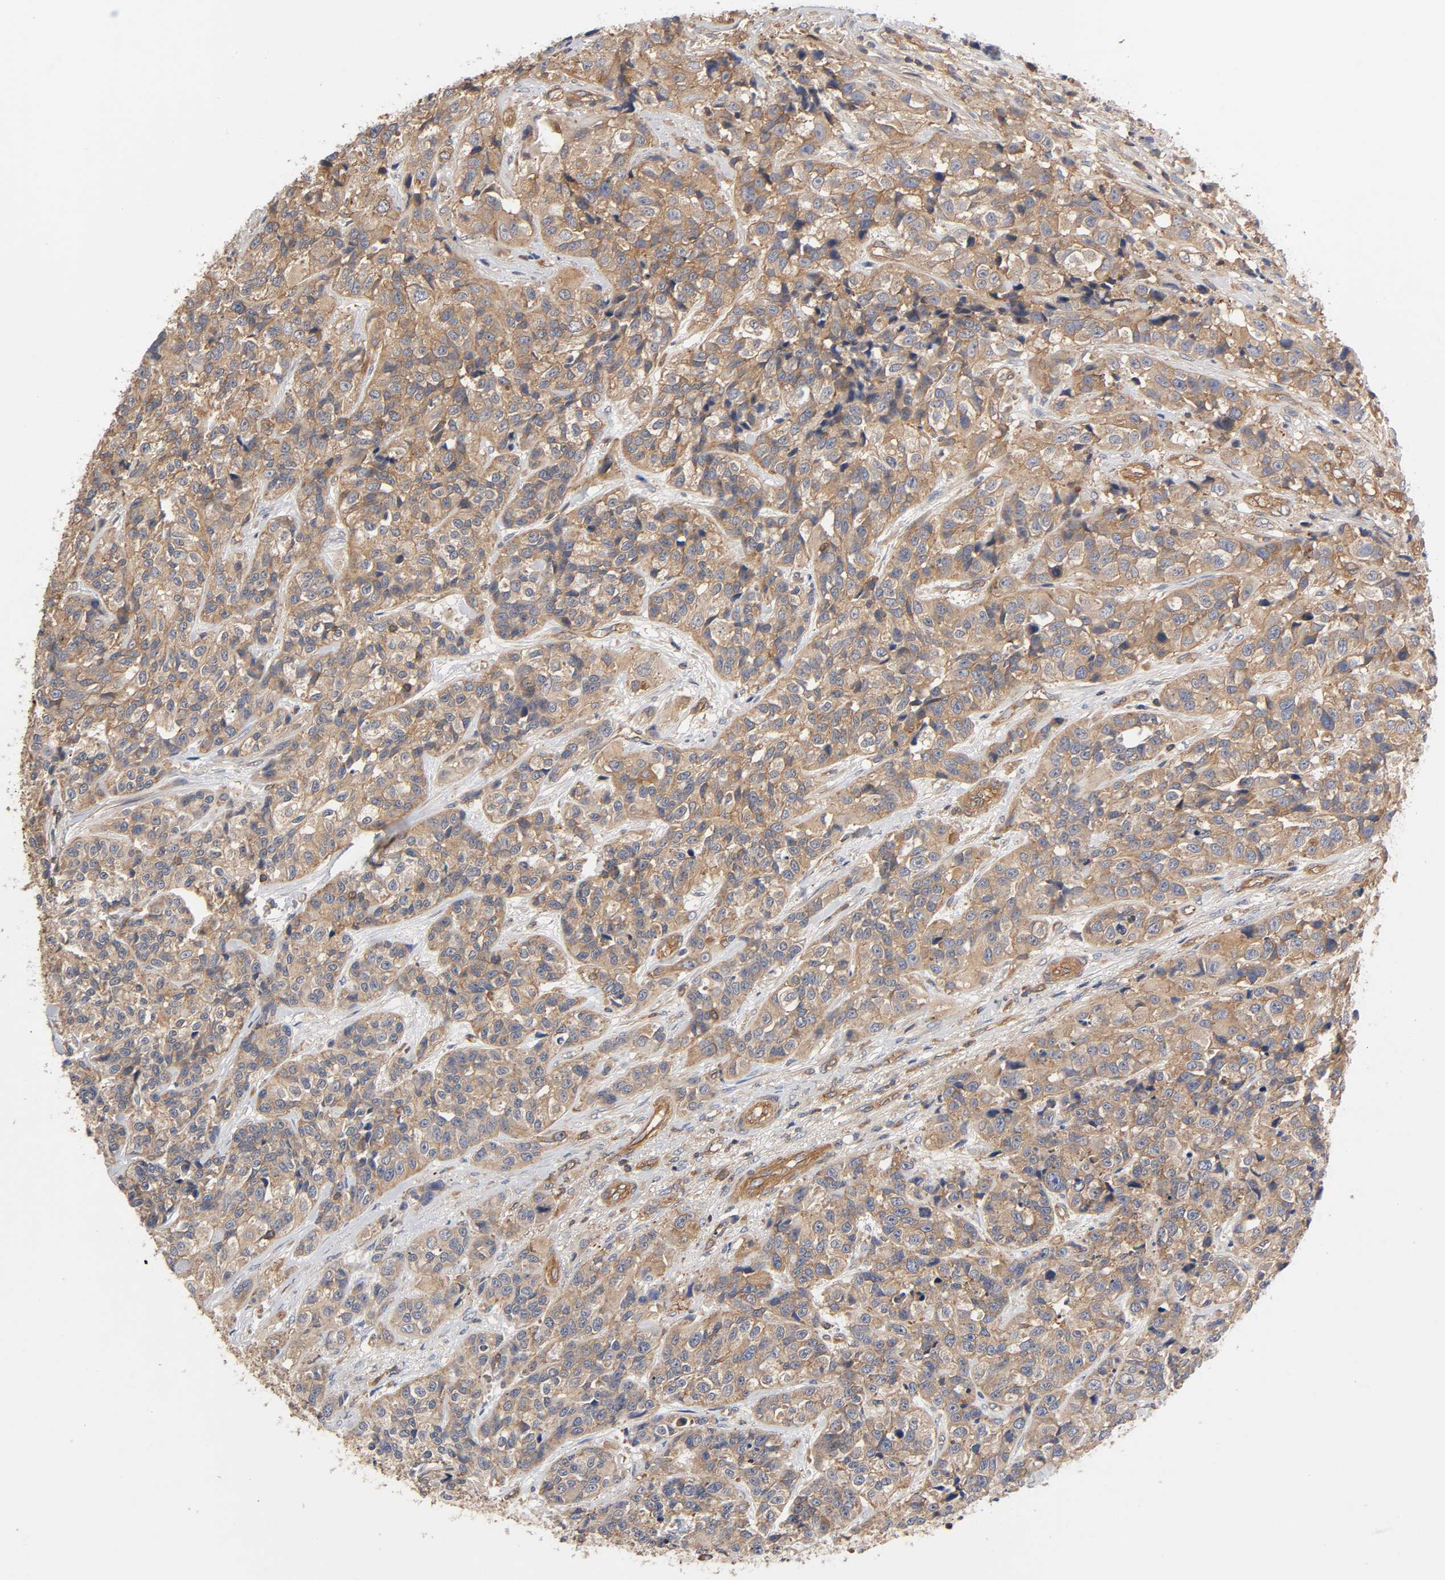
{"staining": {"intensity": "moderate", "quantity": "25%-75%", "location": "cytoplasmic/membranous"}, "tissue": "urothelial cancer", "cell_type": "Tumor cells", "image_type": "cancer", "snomed": [{"axis": "morphology", "description": "Urothelial carcinoma, High grade"}, {"axis": "topography", "description": "Urinary bladder"}], "caption": "High-magnification brightfield microscopy of urothelial carcinoma (high-grade) stained with DAB (brown) and counterstained with hematoxylin (blue). tumor cells exhibit moderate cytoplasmic/membranous positivity is appreciated in about25%-75% of cells.", "gene": "LAMTOR2", "patient": {"sex": "female", "age": 81}}